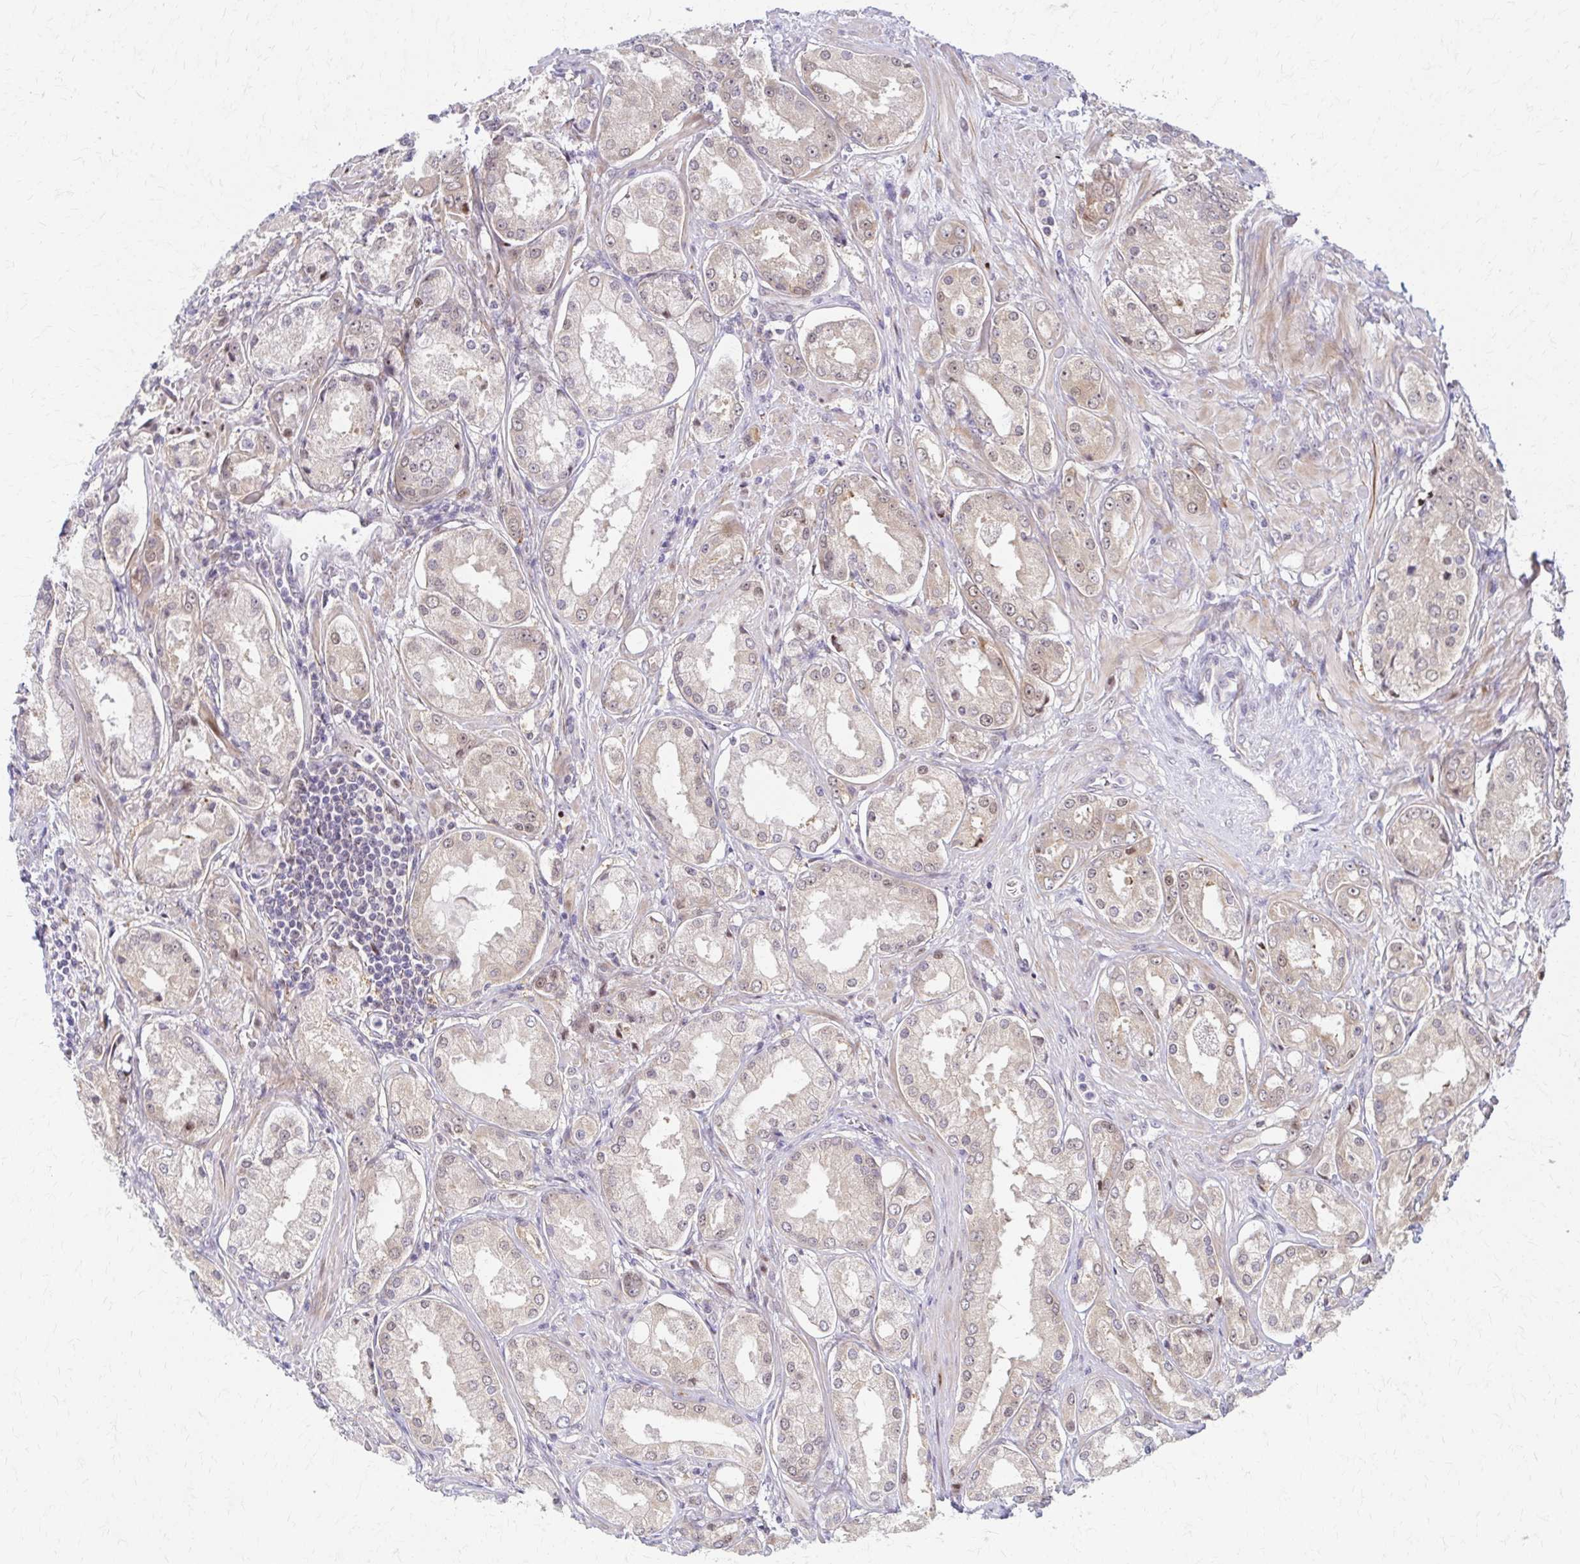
{"staining": {"intensity": "weak", "quantity": "<25%", "location": "cytoplasmic/membranous,nuclear"}, "tissue": "prostate cancer", "cell_type": "Tumor cells", "image_type": "cancer", "snomed": [{"axis": "morphology", "description": "Adenocarcinoma, Low grade"}, {"axis": "topography", "description": "Prostate"}], "caption": "IHC photomicrograph of neoplastic tissue: prostate cancer stained with DAB reveals no significant protein expression in tumor cells.", "gene": "PSMD7", "patient": {"sex": "male", "age": 68}}